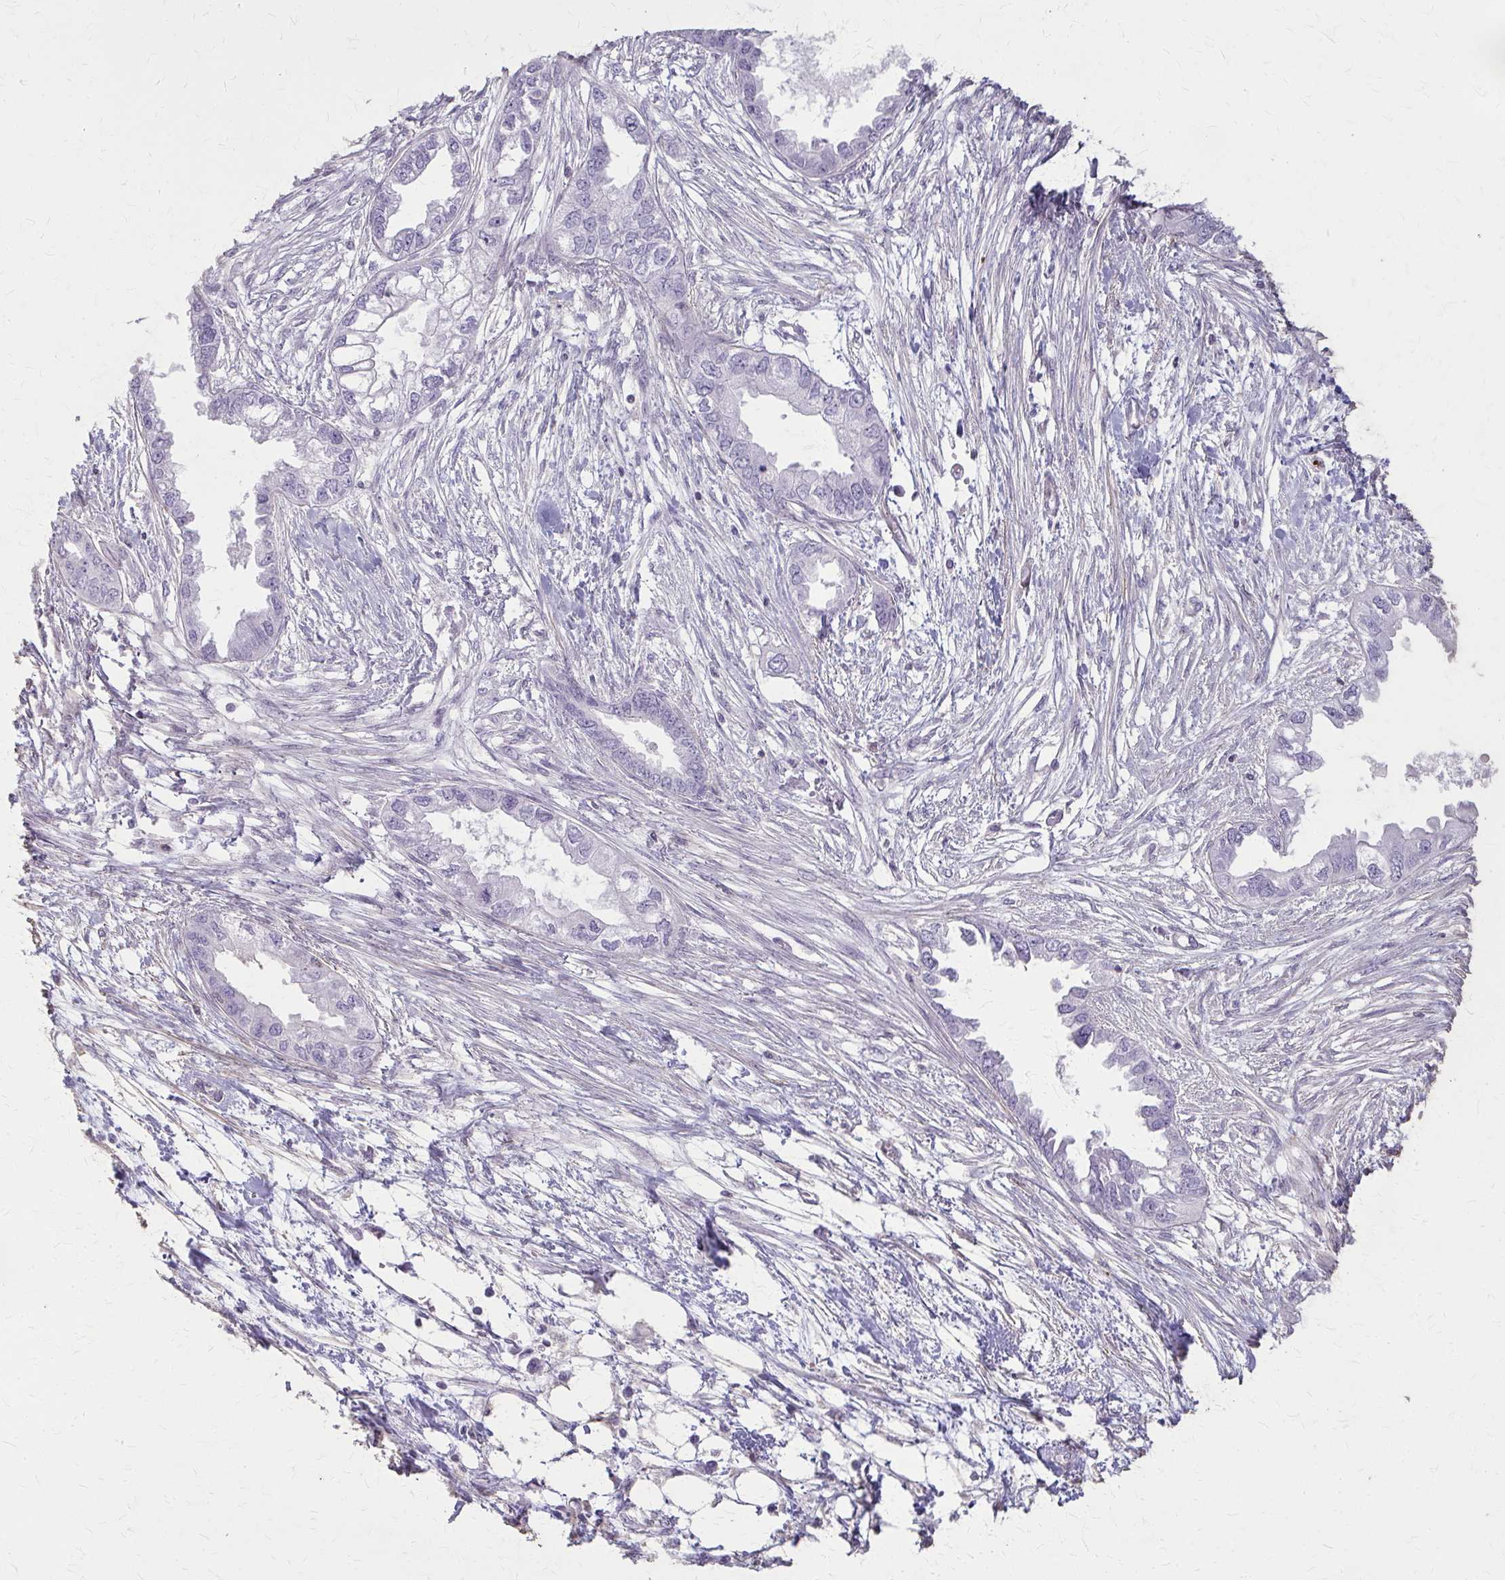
{"staining": {"intensity": "negative", "quantity": "none", "location": "none"}, "tissue": "endometrial cancer", "cell_type": "Tumor cells", "image_type": "cancer", "snomed": [{"axis": "morphology", "description": "Adenocarcinoma, NOS"}, {"axis": "morphology", "description": "Adenocarcinoma, metastatic, NOS"}, {"axis": "topography", "description": "Adipose tissue"}, {"axis": "topography", "description": "Endometrium"}], "caption": "Immunohistochemistry (IHC) of endometrial cancer demonstrates no expression in tumor cells.", "gene": "TENM4", "patient": {"sex": "female", "age": 67}}